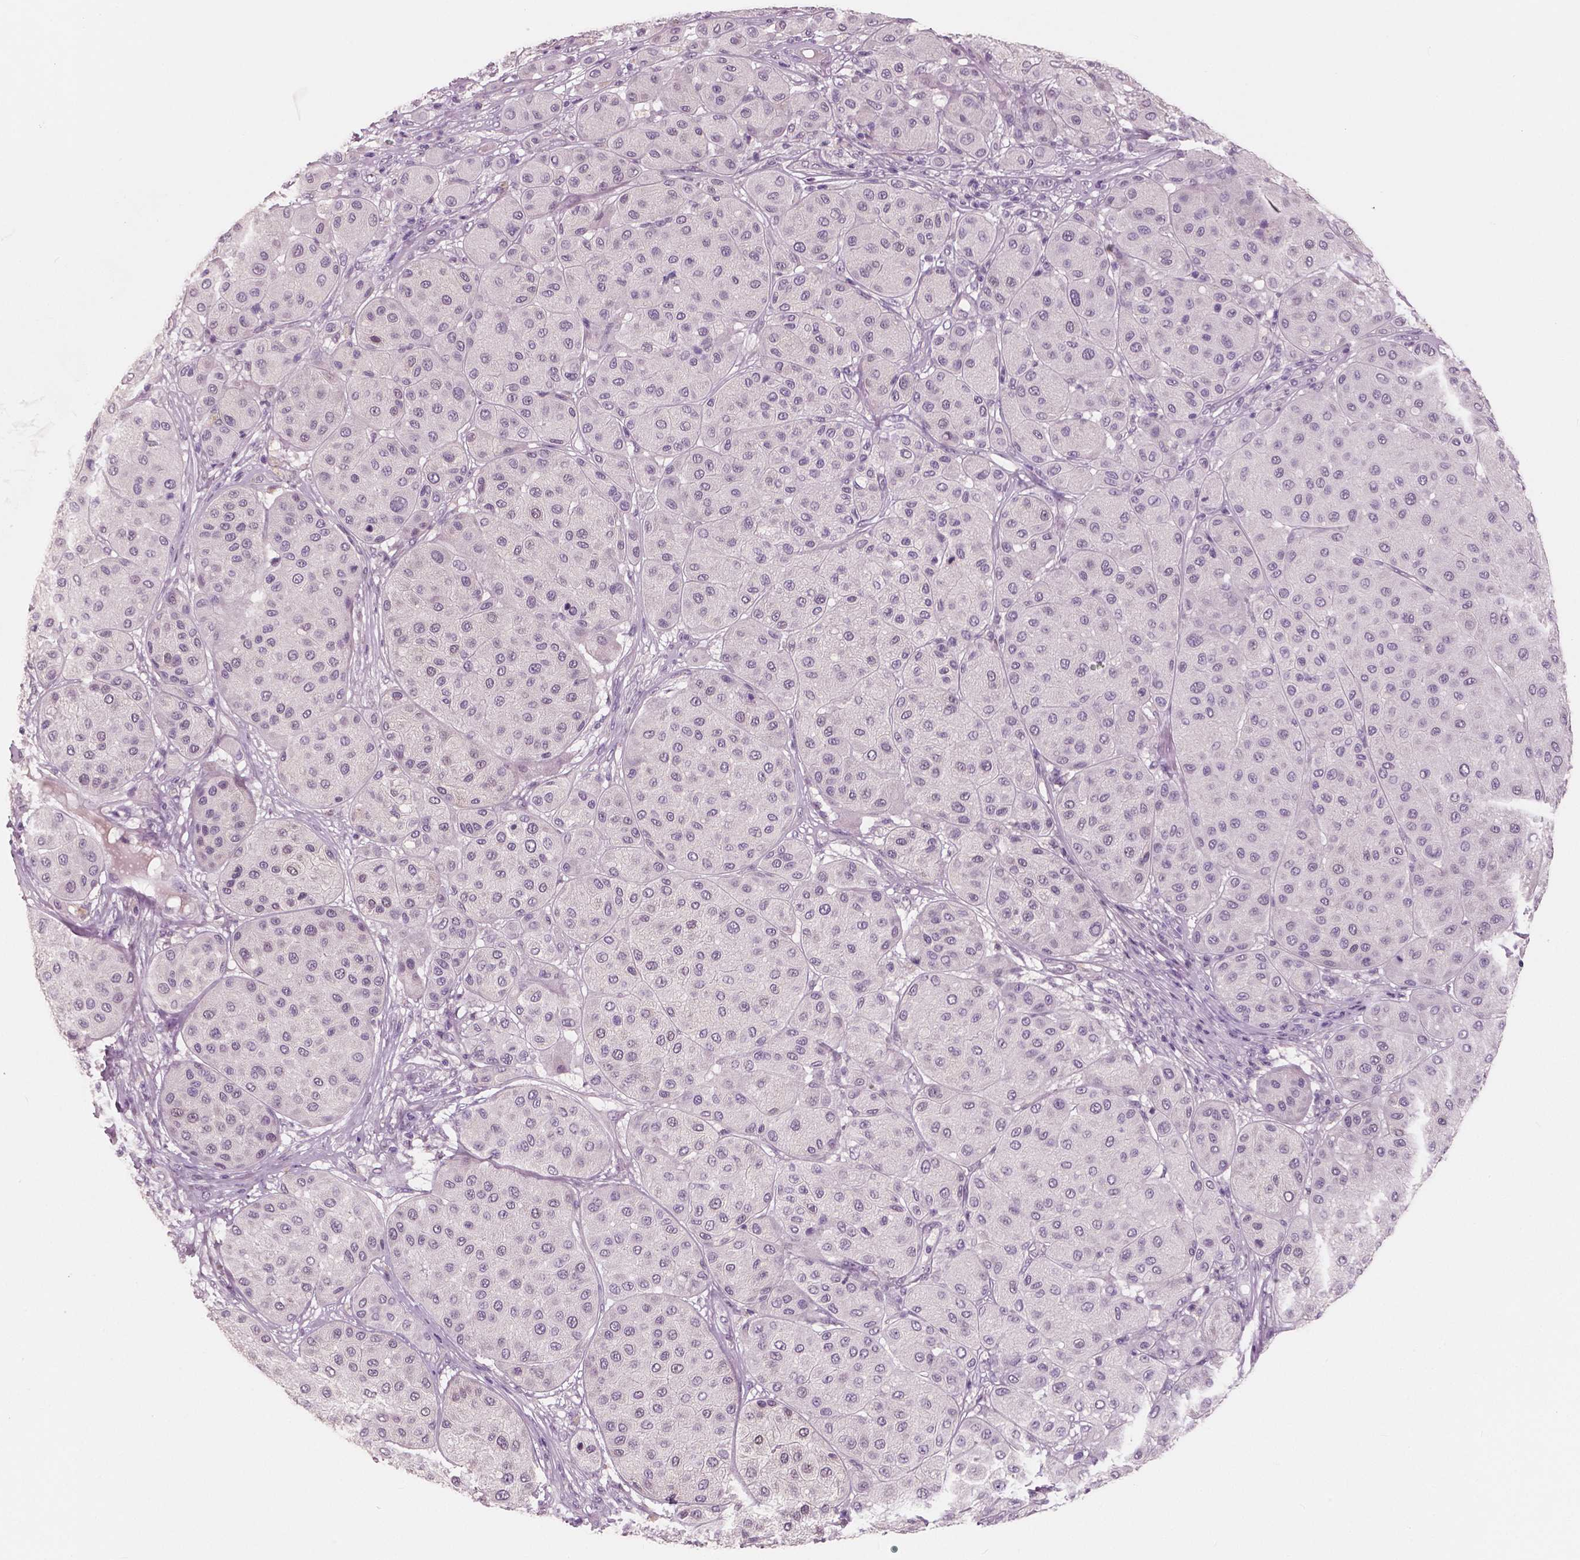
{"staining": {"intensity": "negative", "quantity": "none", "location": "none"}, "tissue": "melanoma", "cell_type": "Tumor cells", "image_type": "cancer", "snomed": [{"axis": "morphology", "description": "Malignant melanoma, Metastatic site"}, {"axis": "topography", "description": "Smooth muscle"}], "caption": "DAB (3,3'-diaminobenzidine) immunohistochemical staining of malignant melanoma (metastatic site) exhibits no significant expression in tumor cells.", "gene": "KIT", "patient": {"sex": "male", "age": 41}}